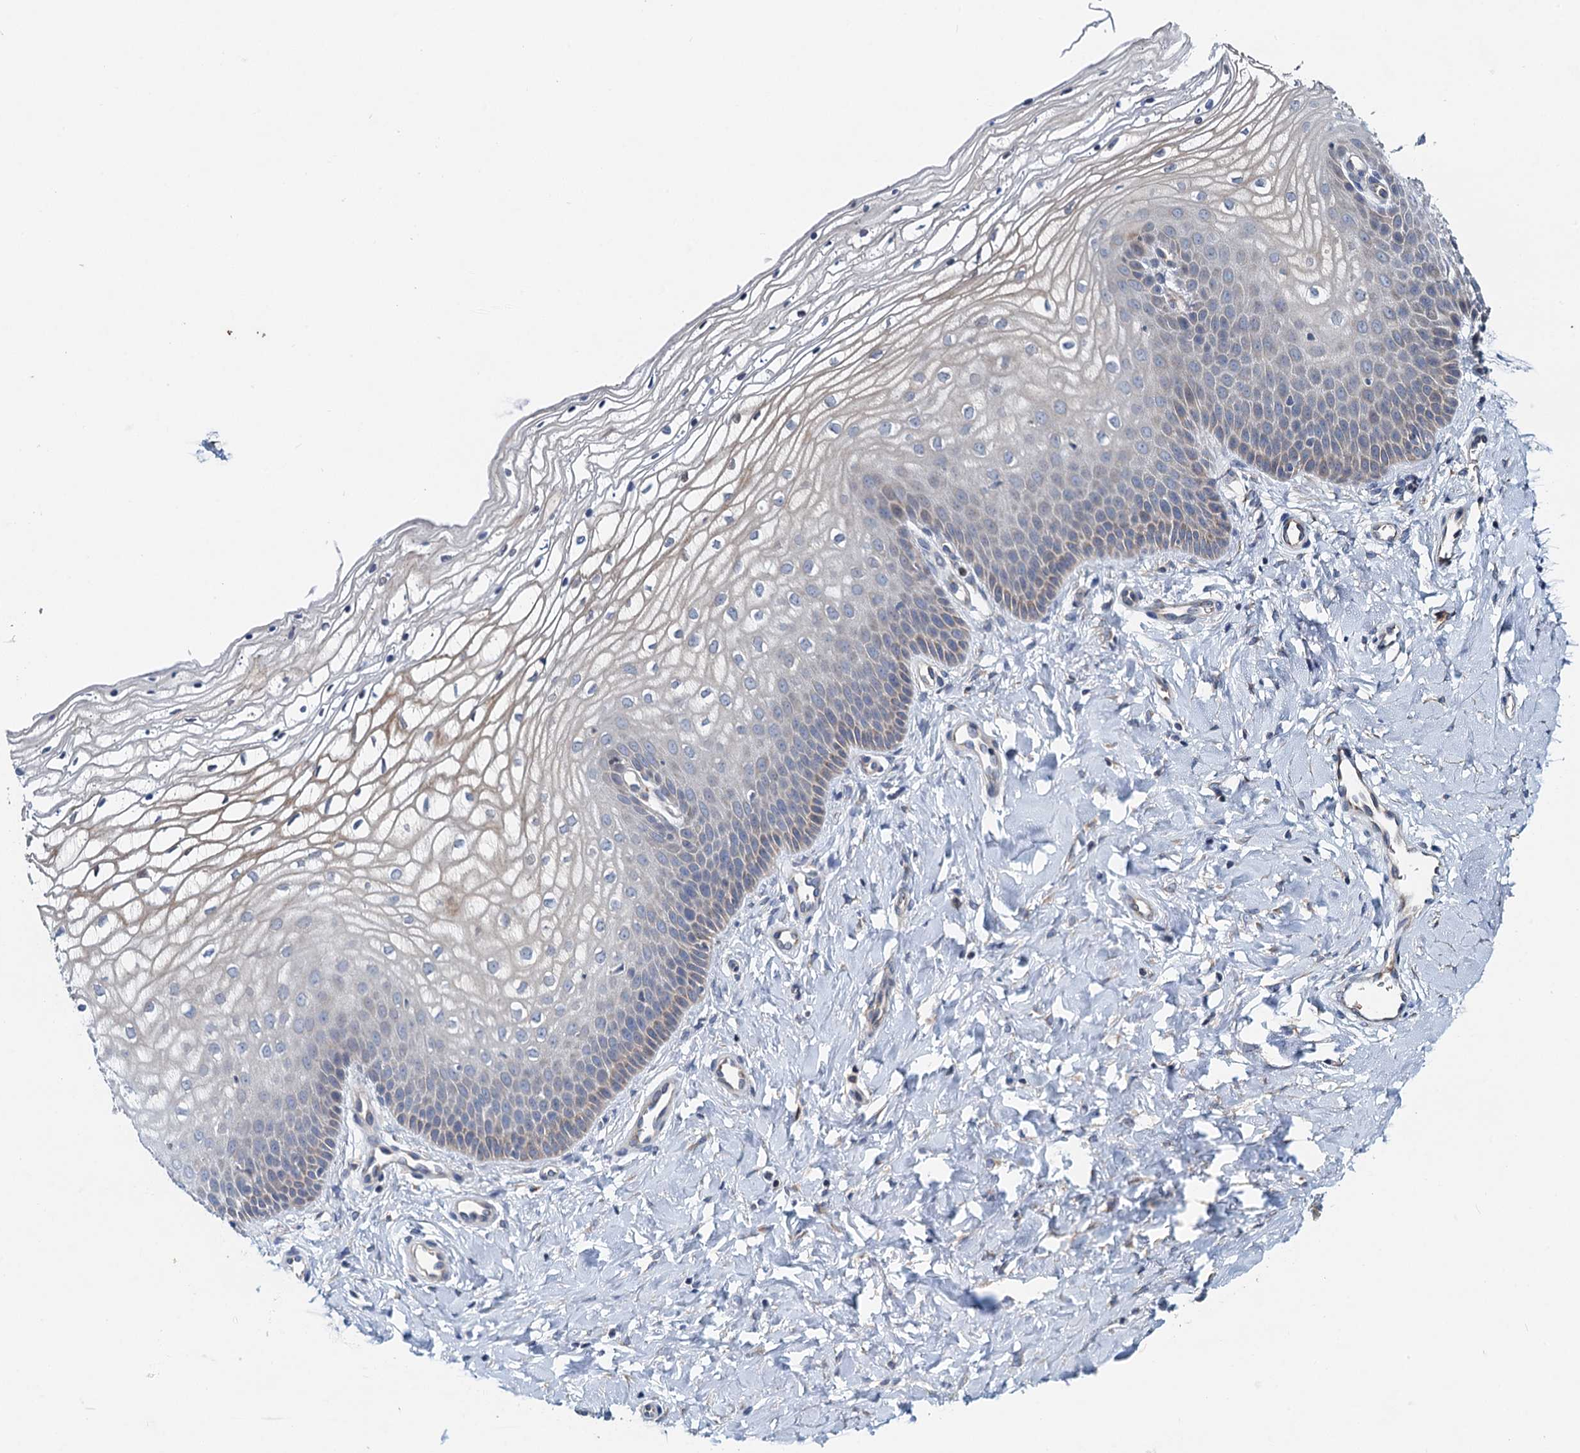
{"staining": {"intensity": "moderate", "quantity": "<25%", "location": "cytoplasmic/membranous"}, "tissue": "vagina", "cell_type": "Squamous epithelial cells", "image_type": "normal", "snomed": [{"axis": "morphology", "description": "Normal tissue, NOS"}, {"axis": "topography", "description": "Vagina"}], "caption": "Protein analysis of unremarkable vagina demonstrates moderate cytoplasmic/membranous positivity in about <25% of squamous epithelial cells. Immunohistochemistry stains the protein in brown and the nuclei are stained blue.", "gene": "NBEA", "patient": {"sex": "female", "age": 68}}